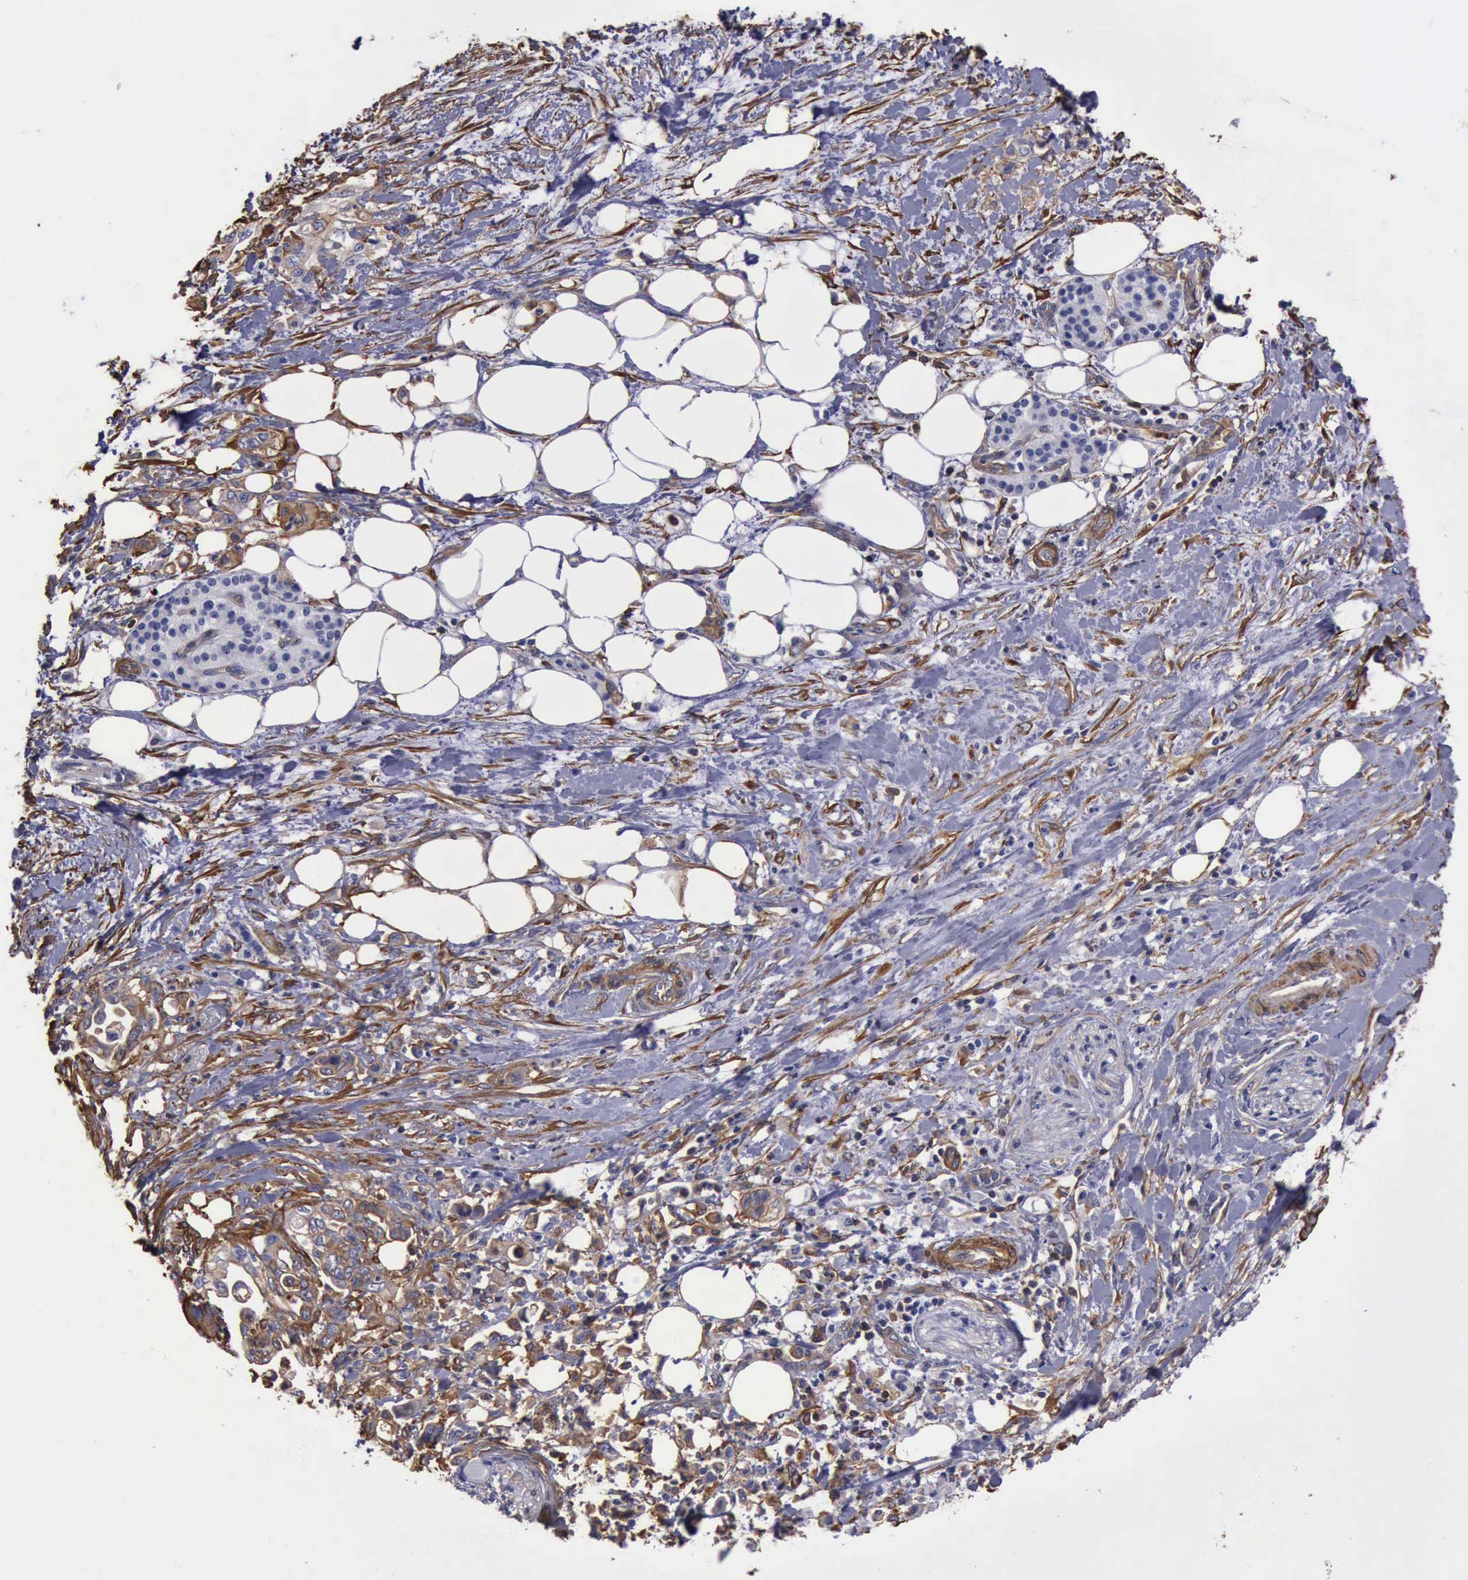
{"staining": {"intensity": "weak", "quantity": "<25%", "location": "cytoplasmic/membranous"}, "tissue": "pancreatic cancer", "cell_type": "Tumor cells", "image_type": "cancer", "snomed": [{"axis": "morphology", "description": "Adenocarcinoma, NOS"}, {"axis": "topography", "description": "Pancreas"}], "caption": "Immunohistochemical staining of human adenocarcinoma (pancreatic) displays no significant staining in tumor cells.", "gene": "FLNA", "patient": {"sex": "female", "age": 66}}